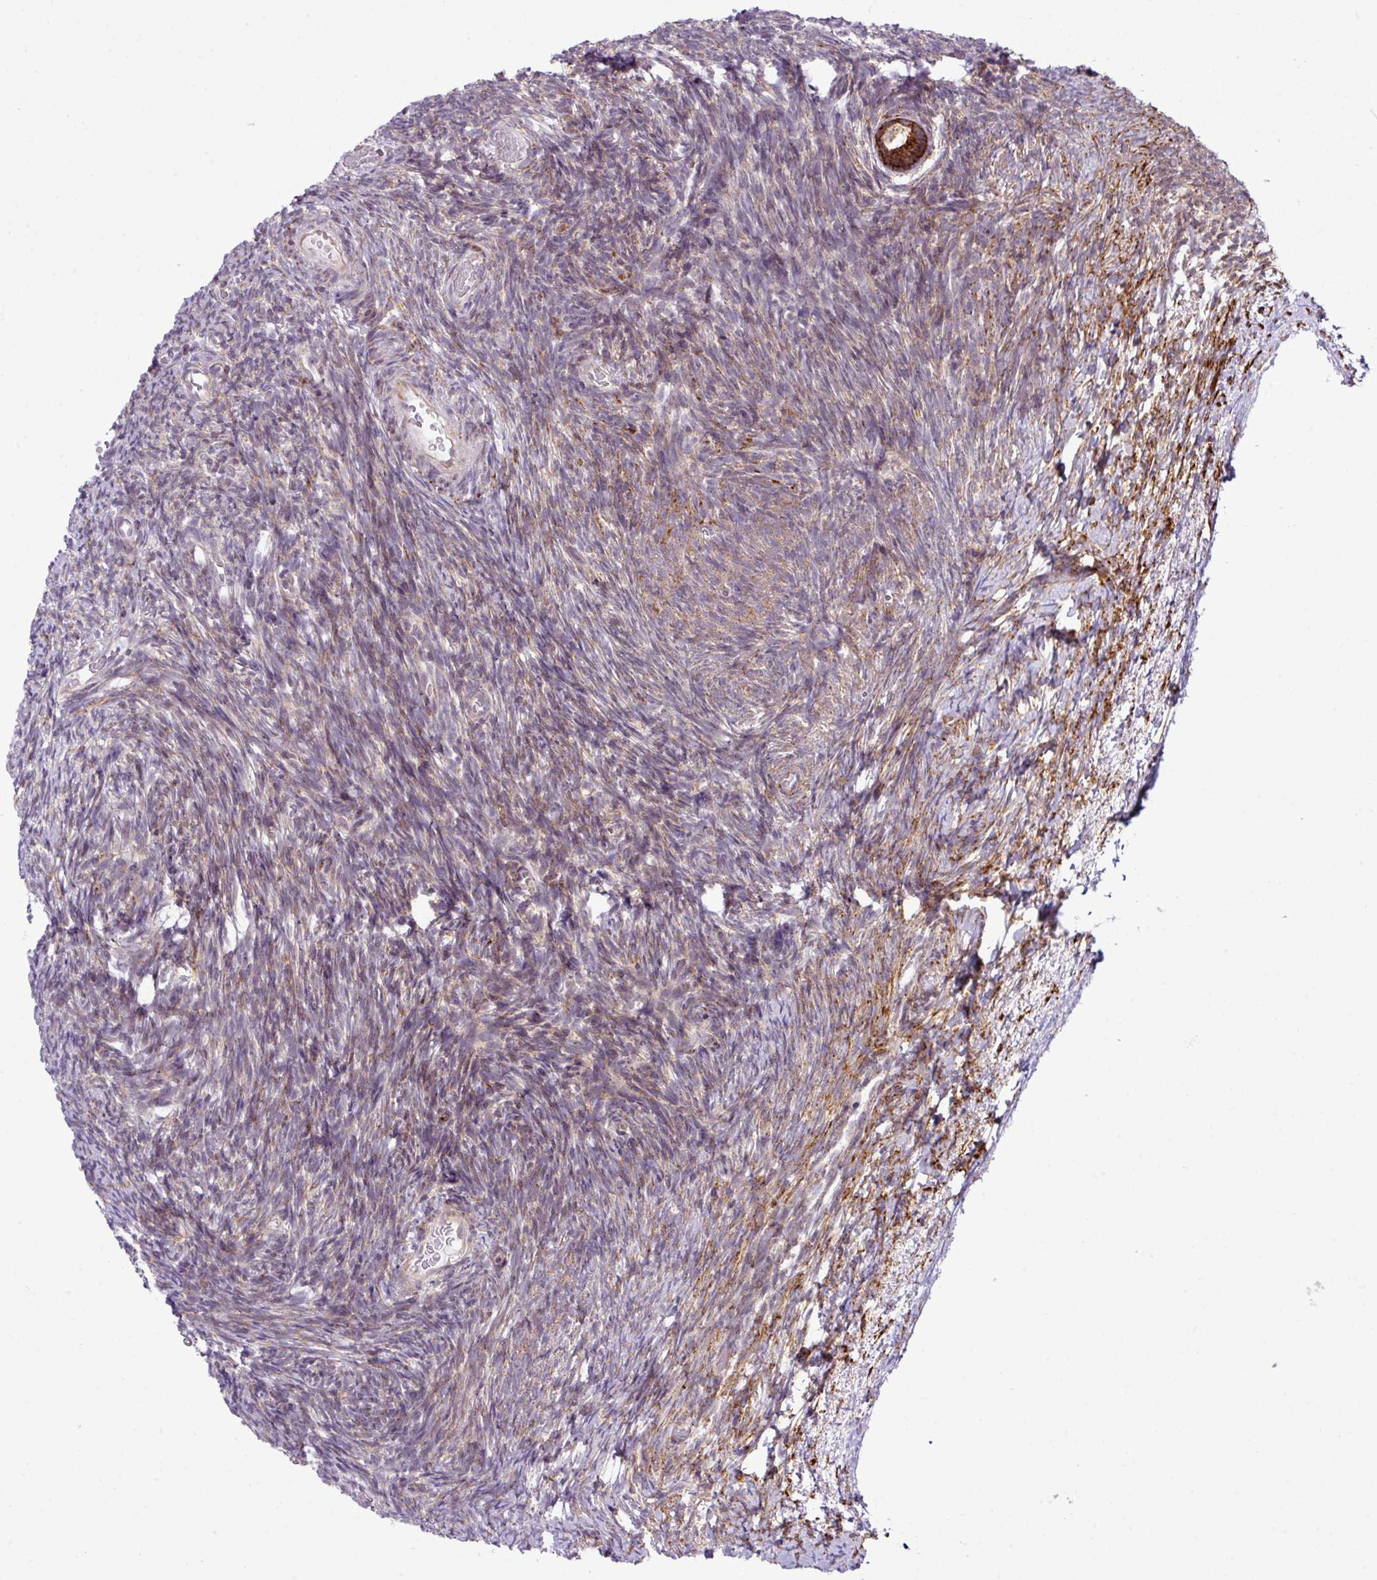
{"staining": {"intensity": "strong", "quantity": "25%-75%", "location": "cytoplasmic/membranous"}, "tissue": "ovary", "cell_type": "Follicle cells", "image_type": "normal", "snomed": [{"axis": "morphology", "description": "Normal tissue, NOS"}, {"axis": "topography", "description": "Ovary"}], "caption": "Brown immunohistochemical staining in benign human ovary displays strong cytoplasmic/membranous staining in approximately 25%-75% of follicle cells.", "gene": "CFAP97", "patient": {"sex": "female", "age": 39}}